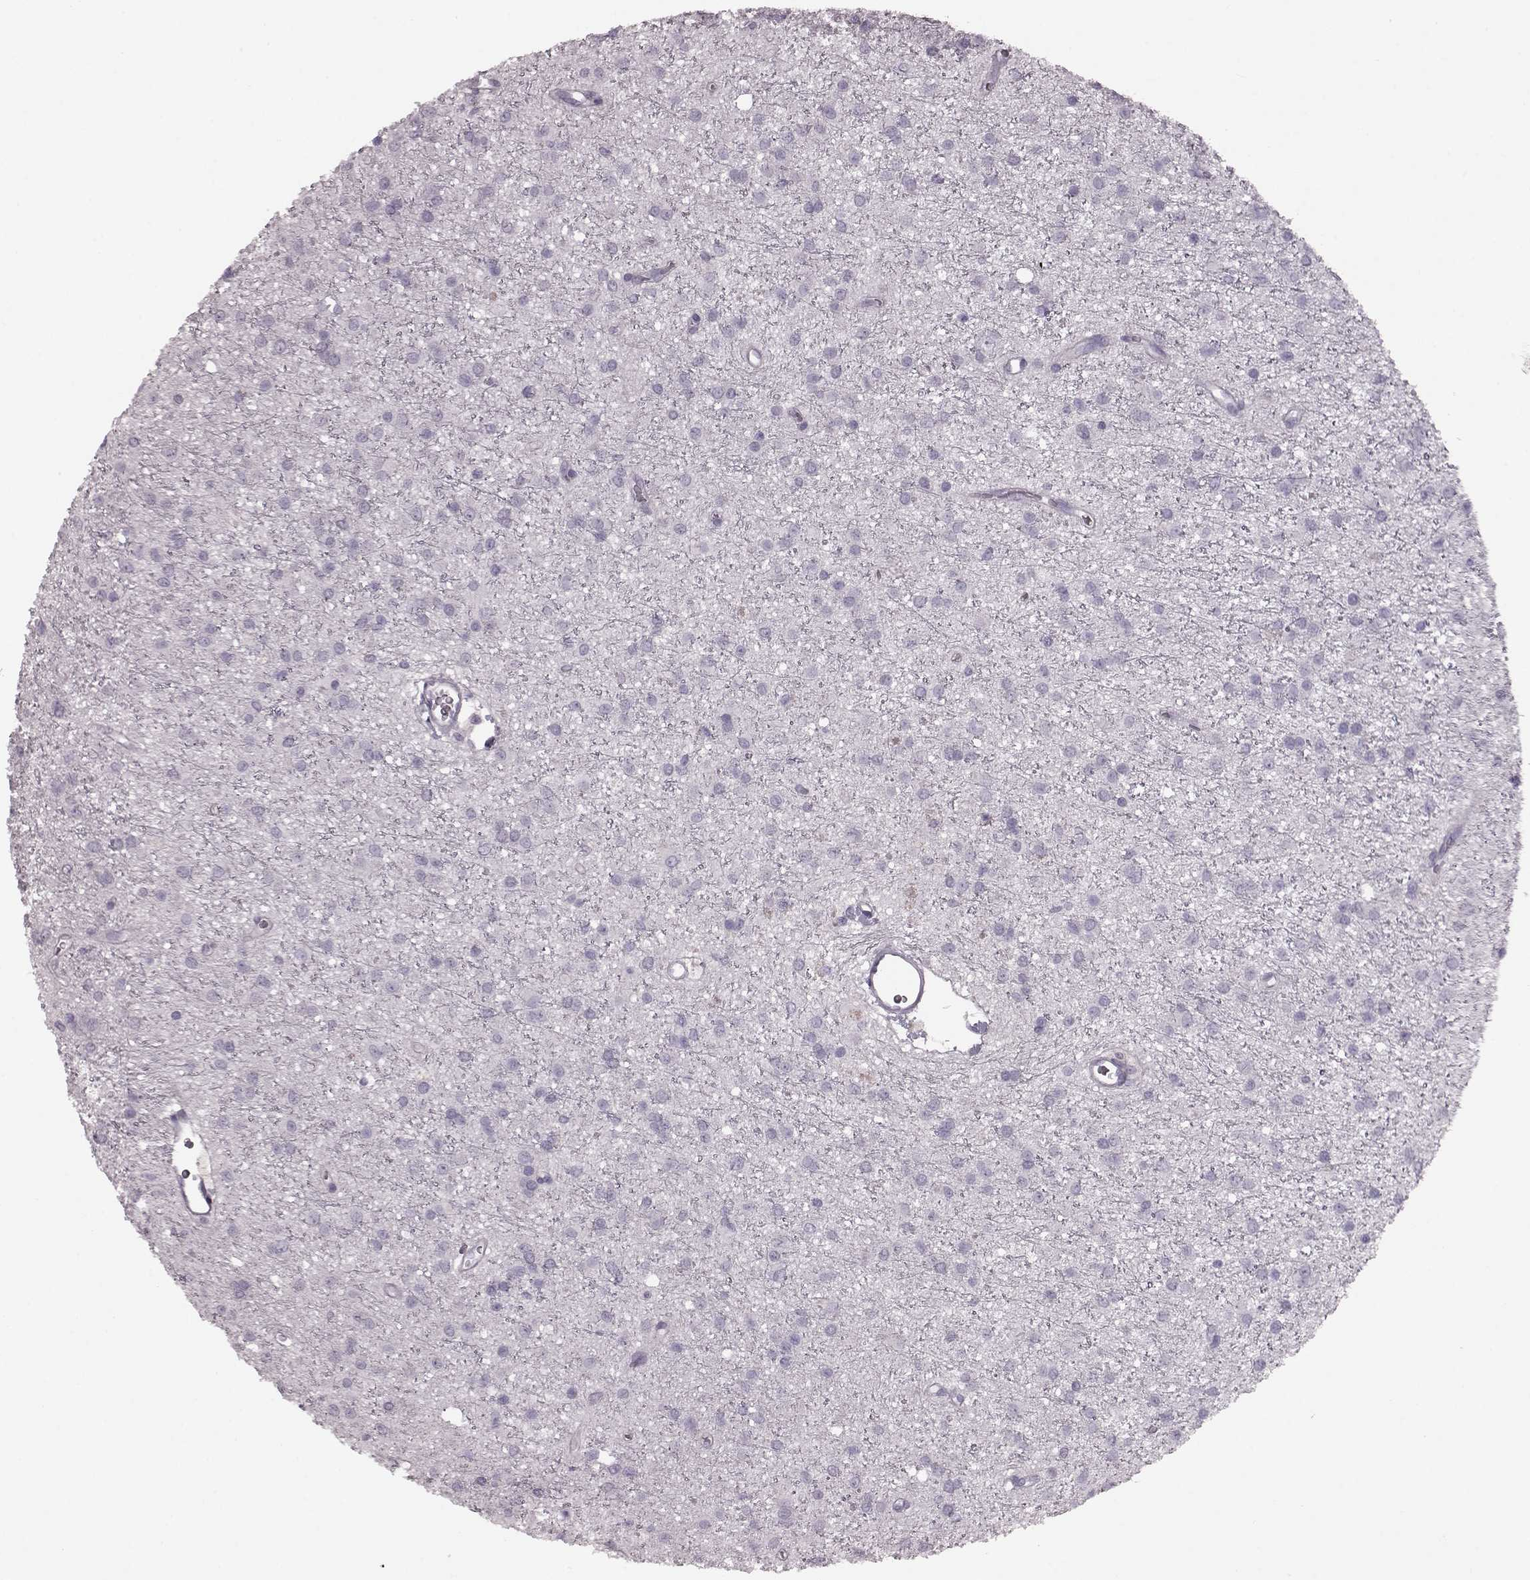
{"staining": {"intensity": "negative", "quantity": "none", "location": "none"}, "tissue": "glioma", "cell_type": "Tumor cells", "image_type": "cancer", "snomed": [{"axis": "morphology", "description": "Glioma, malignant, Low grade"}, {"axis": "topography", "description": "Brain"}], "caption": "Glioma was stained to show a protein in brown. There is no significant positivity in tumor cells.", "gene": "CRYBA2", "patient": {"sex": "male", "age": 27}}